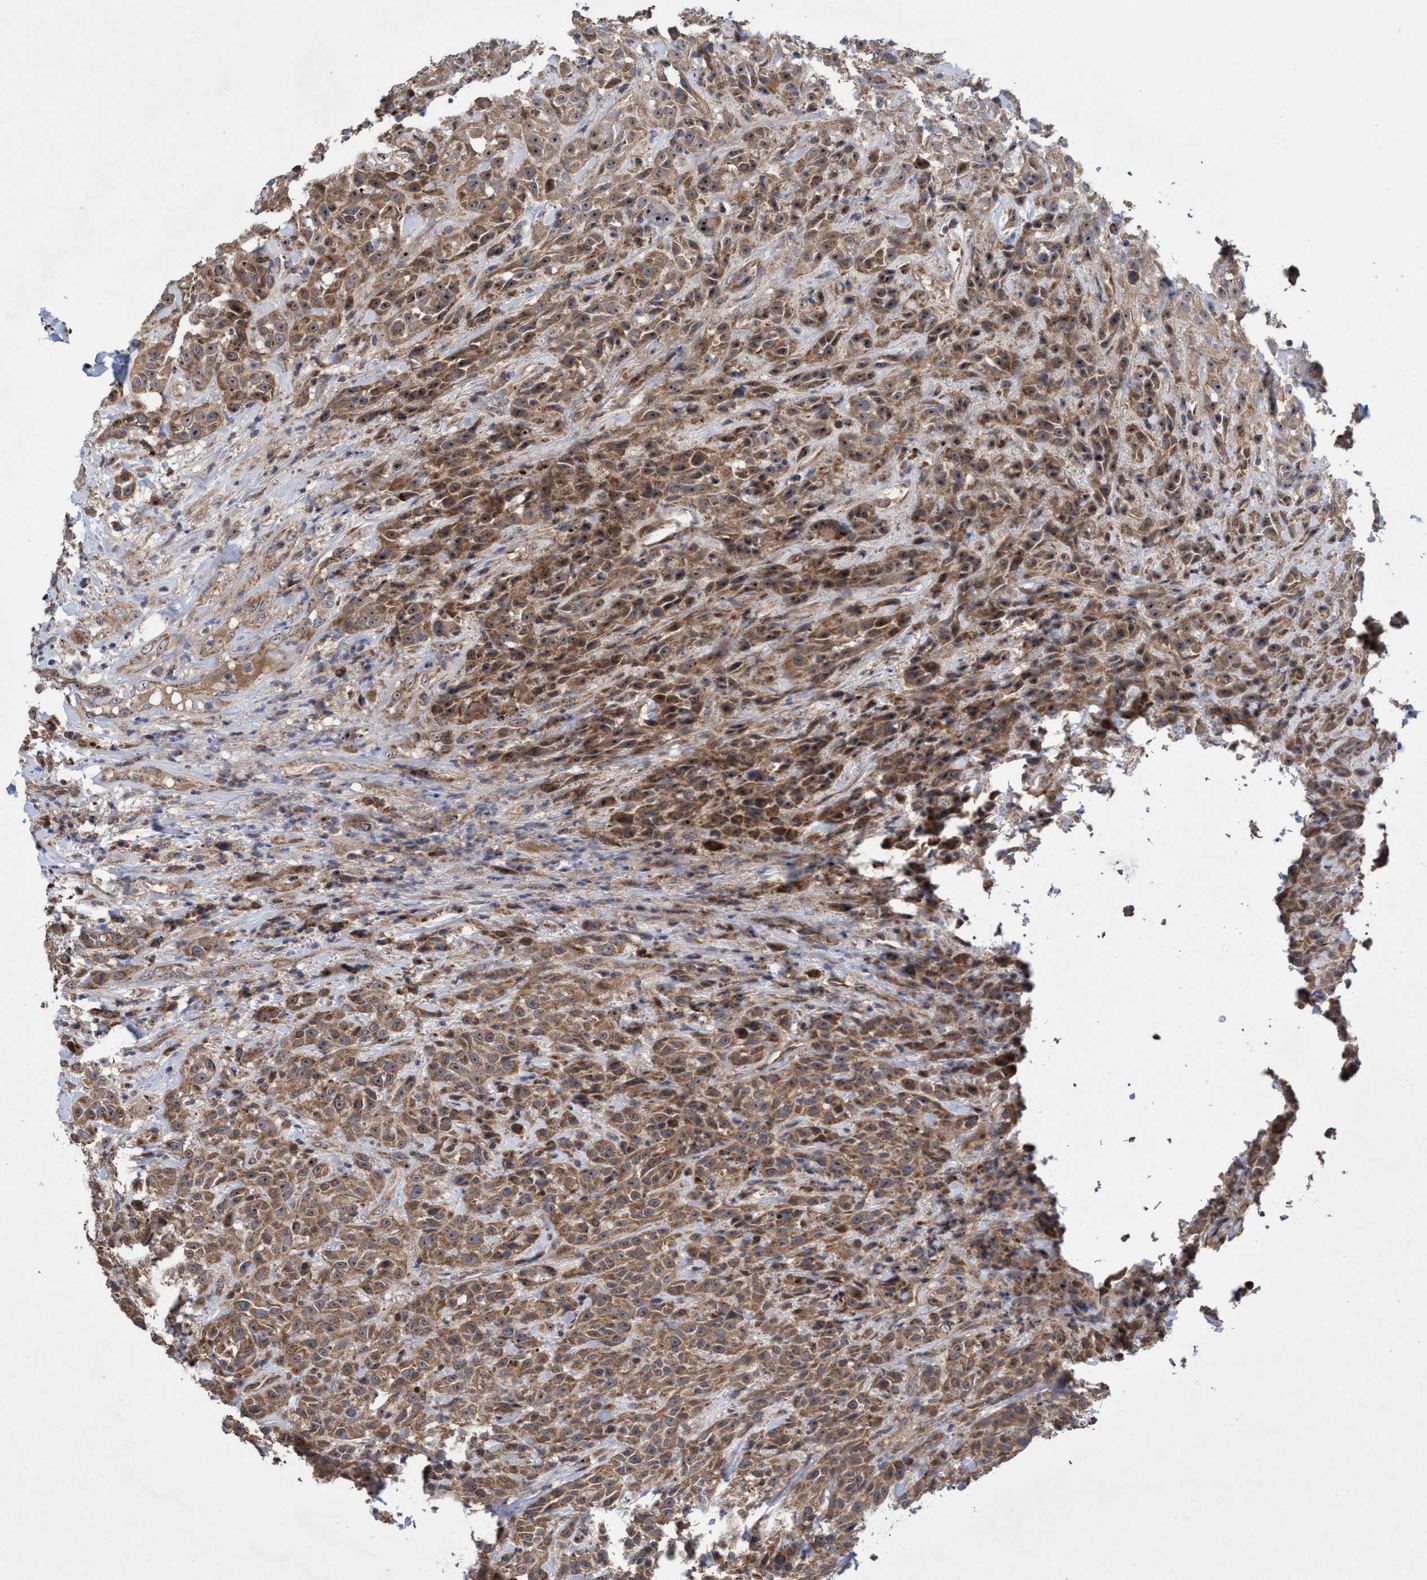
{"staining": {"intensity": "strong", "quantity": ">75%", "location": "cytoplasmic/membranous,nuclear"}, "tissue": "head and neck cancer", "cell_type": "Tumor cells", "image_type": "cancer", "snomed": [{"axis": "morphology", "description": "Squamous cell carcinoma, NOS"}, {"axis": "topography", "description": "Head-Neck"}], "caption": "Immunohistochemistry histopathology image of neoplastic tissue: human head and neck cancer (squamous cell carcinoma) stained using IHC exhibits high levels of strong protein expression localized specifically in the cytoplasmic/membranous and nuclear of tumor cells, appearing as a cytoplasmic/membranous and nuclear brown color.", "gene": "P2RY14", "patient": {"sex": "male", "age": 62}}